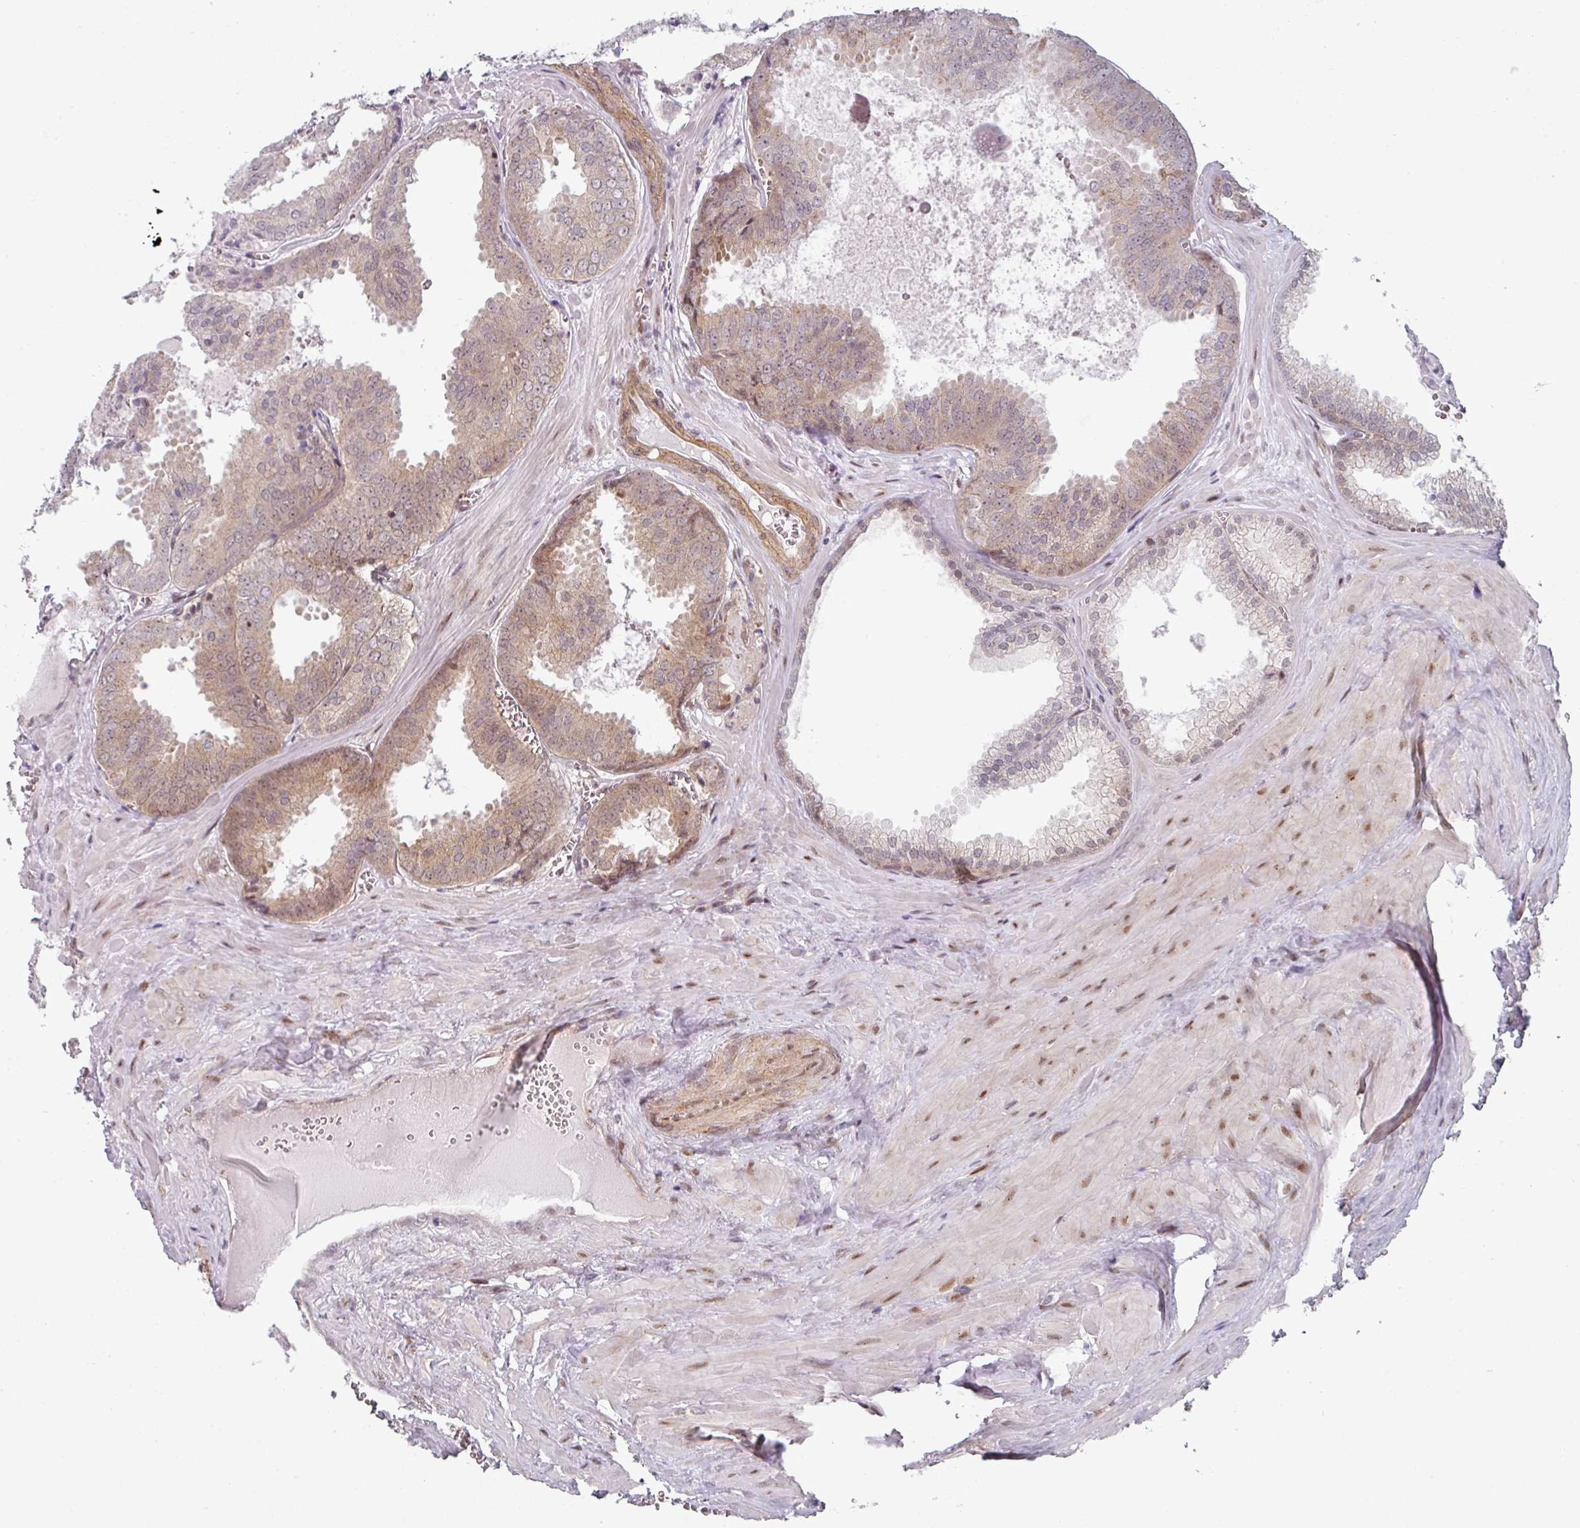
{"staining": {"intensity": "weak", "quantity": "25%-75%", "location": "cytoplasmic/membranous"}, "tissue": "prostate cancer", "cell_type": "Tumor cells", "image_type": "cancer", "snomed": [{"axis": "morphology", "description": "Adenocarcinoma, Low grade"}, {"axis": "topography", "description": "Prostate"}], "caption": "DAB immunohistochemical staining of human prostate cancer demonstrates weak cytoplasmic/membranous protein expression in about 25%-75% of tumor cells. Ihc stains the protein in brown and the nuclei are stained blue.", "gene": "TMCC1", "patient": {"sex": "male", "age": 67}}